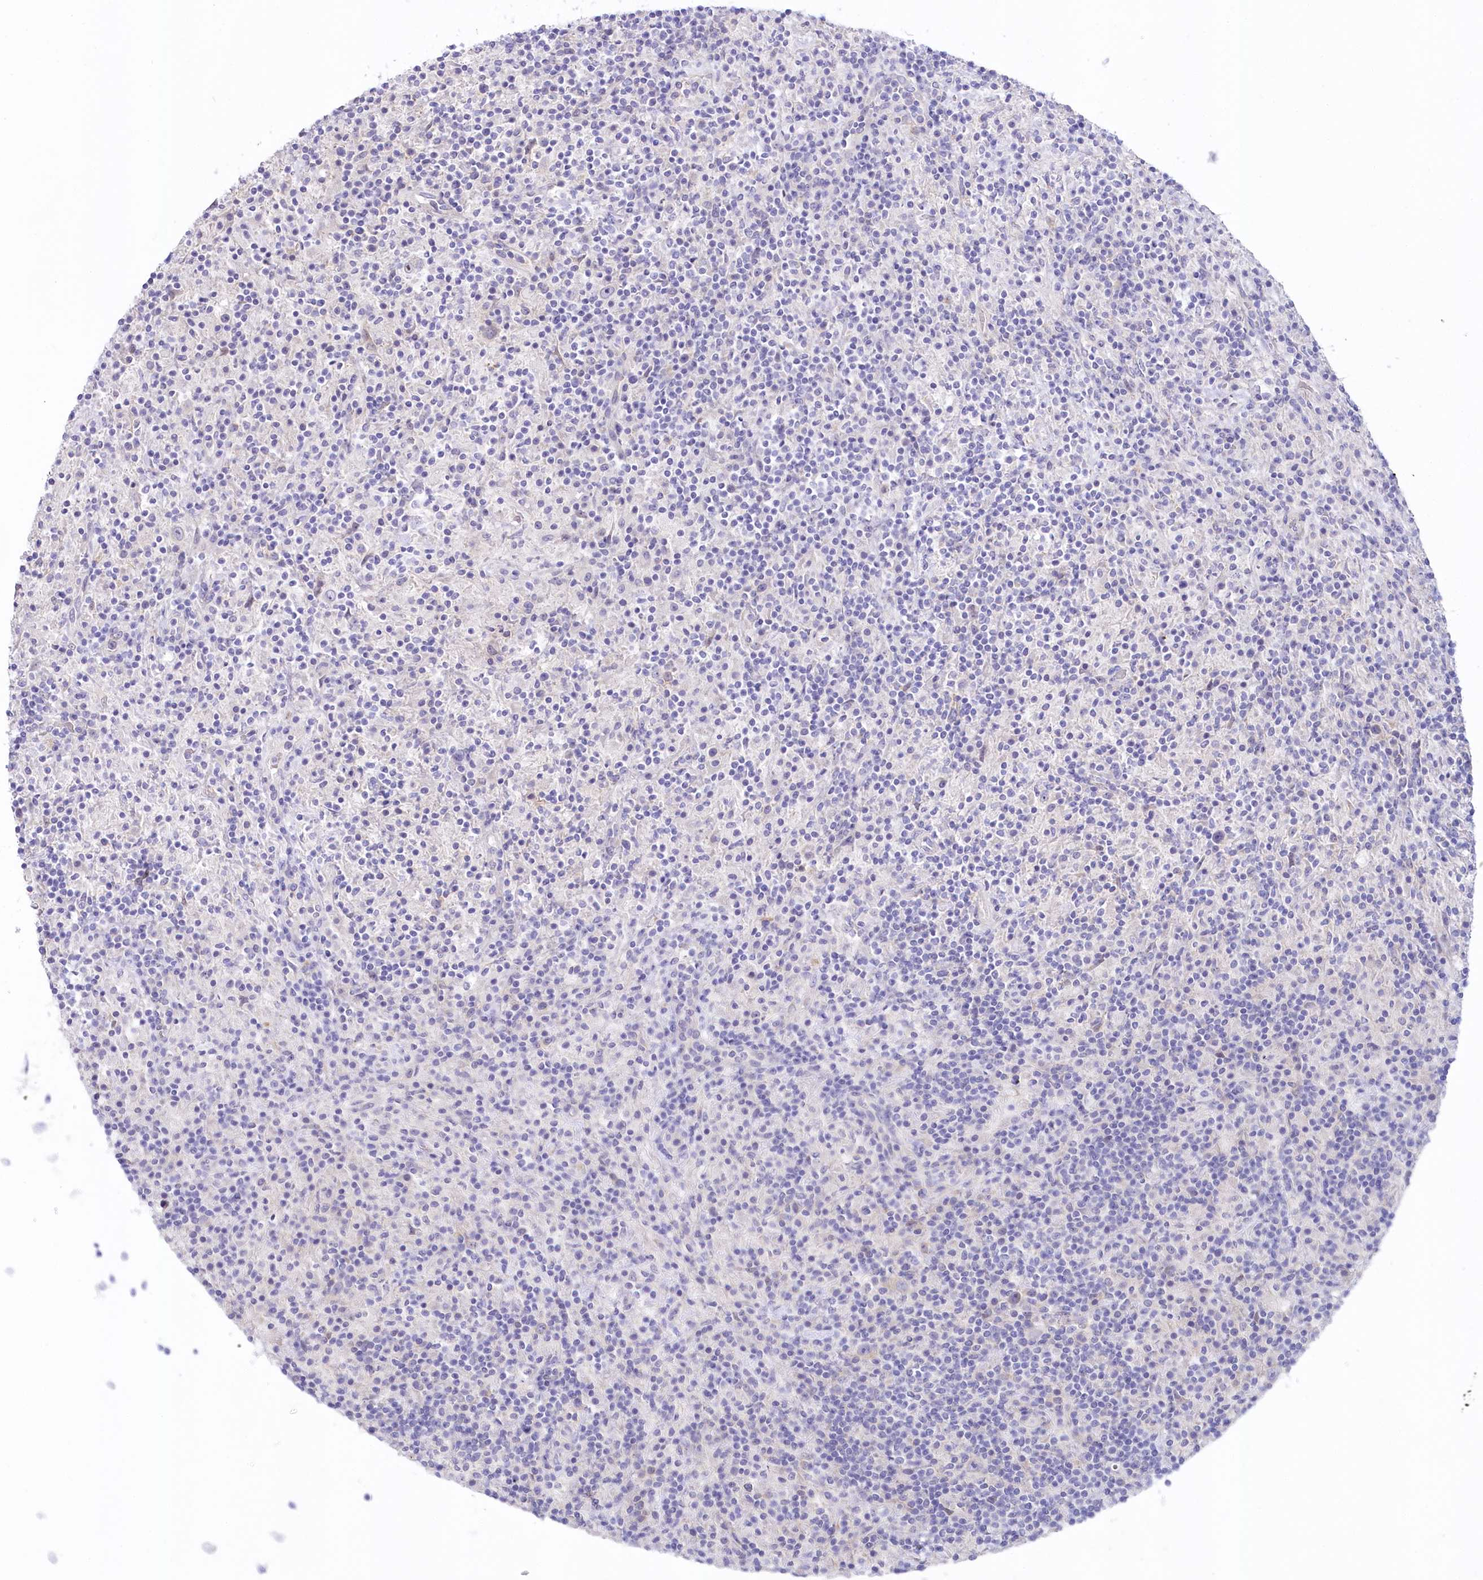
{"staining": {"intensity": "negative", "quantity": "none", "location": "none"}, "tissue": "lymphoma", "cell_type": "Tumor cells", "image_type": "cancer", "snomed": [{"axis": "morphology", "description": "Hodgkin's disease, NOS"}, {"axis": "topography", "description": "Lymph node"}], "caption": "Hodgkin's disease was stained to show a protein in brown. There is no significant positivity in tumor cells.", "gene": "MYOZ1", "patient": {"sex": "male", "age": 70}}